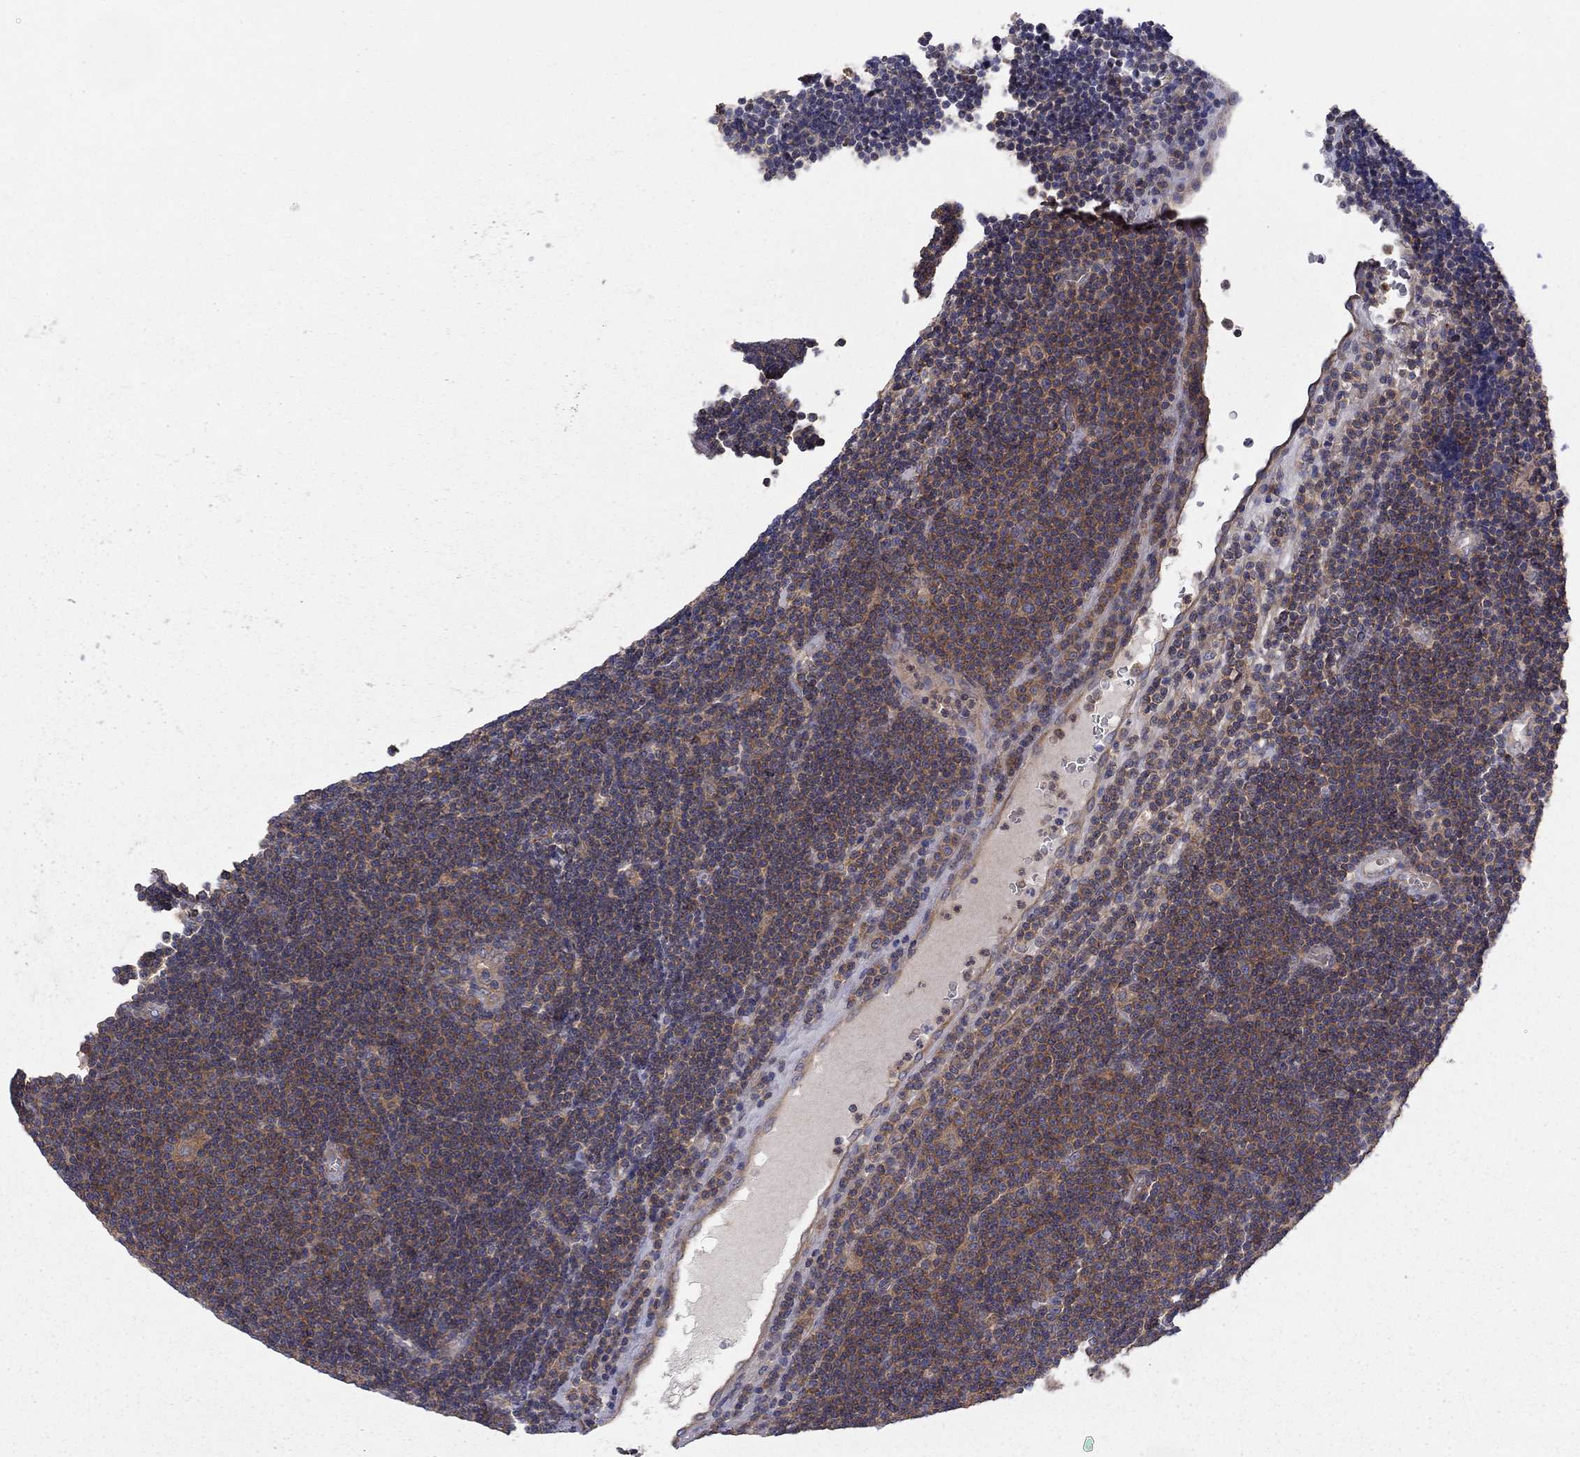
{"staining": {"intensity": "moderate", "quantity": "25%-75%", "location": "cytoplasmic/membranous"}, "tissue": "lymphoma", "cell_type": "Tumor cells", "image_type": "cancer", "snomed": [{"axis": "morphology", "description": "Malignant lymphoma, non-Hodgkin's type, Low grade"}, {"axis": "topography", "description": "Brain"}], "caption": "Immunohistochemical staining of human low-grade malignant lymphoma, non-Hodgkin's type reveals medium levels of moderate cytoplasmic/membranous expression in about 25%-75% of tumor cells.", "gene": "RNF123", "patient": {"sex": "female", "age": 66}}